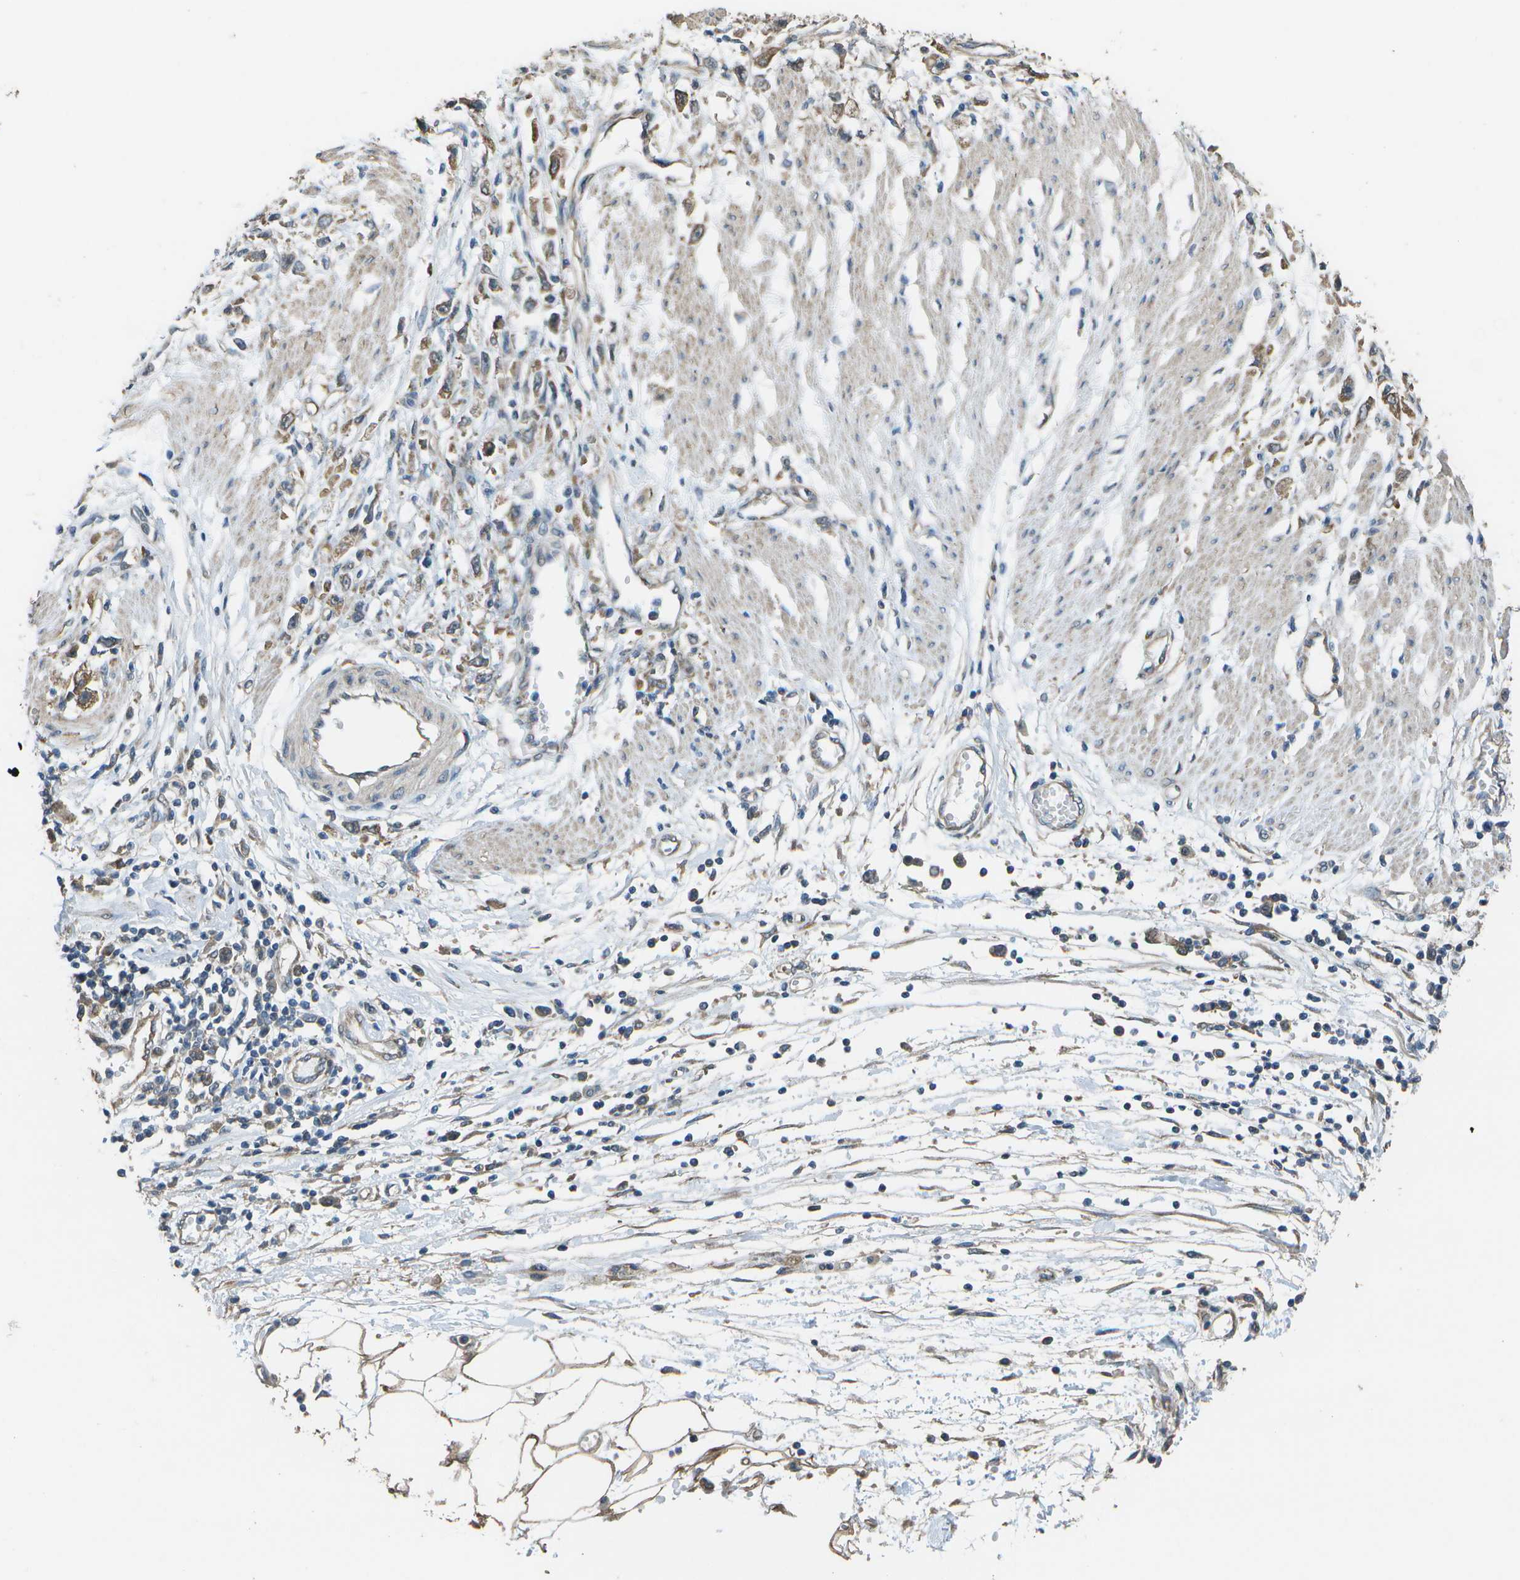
{"staining": {"intensity": "moderate", "quantity": ">75%", "location": "cytoplasmic/membranous"}, "tissue": "stomach cancer", "cell_type": "Tumor cells", "image_type": "cancer", "snomed": [{"axis": "morphology", "description": "Adenocarcinoma, NOS"}, {"axis": "topography", "description": "Stomach"}], "caption": "IHC (DAB (3,3'-diaminobenzidine)) staining of stomach cancer demonstrates moderate cytoplasmic/membranous protein positivity in about >75% of tumor cells.", "gene": "CLNS1A", "patient": {"sex": "female", "age": 59}}